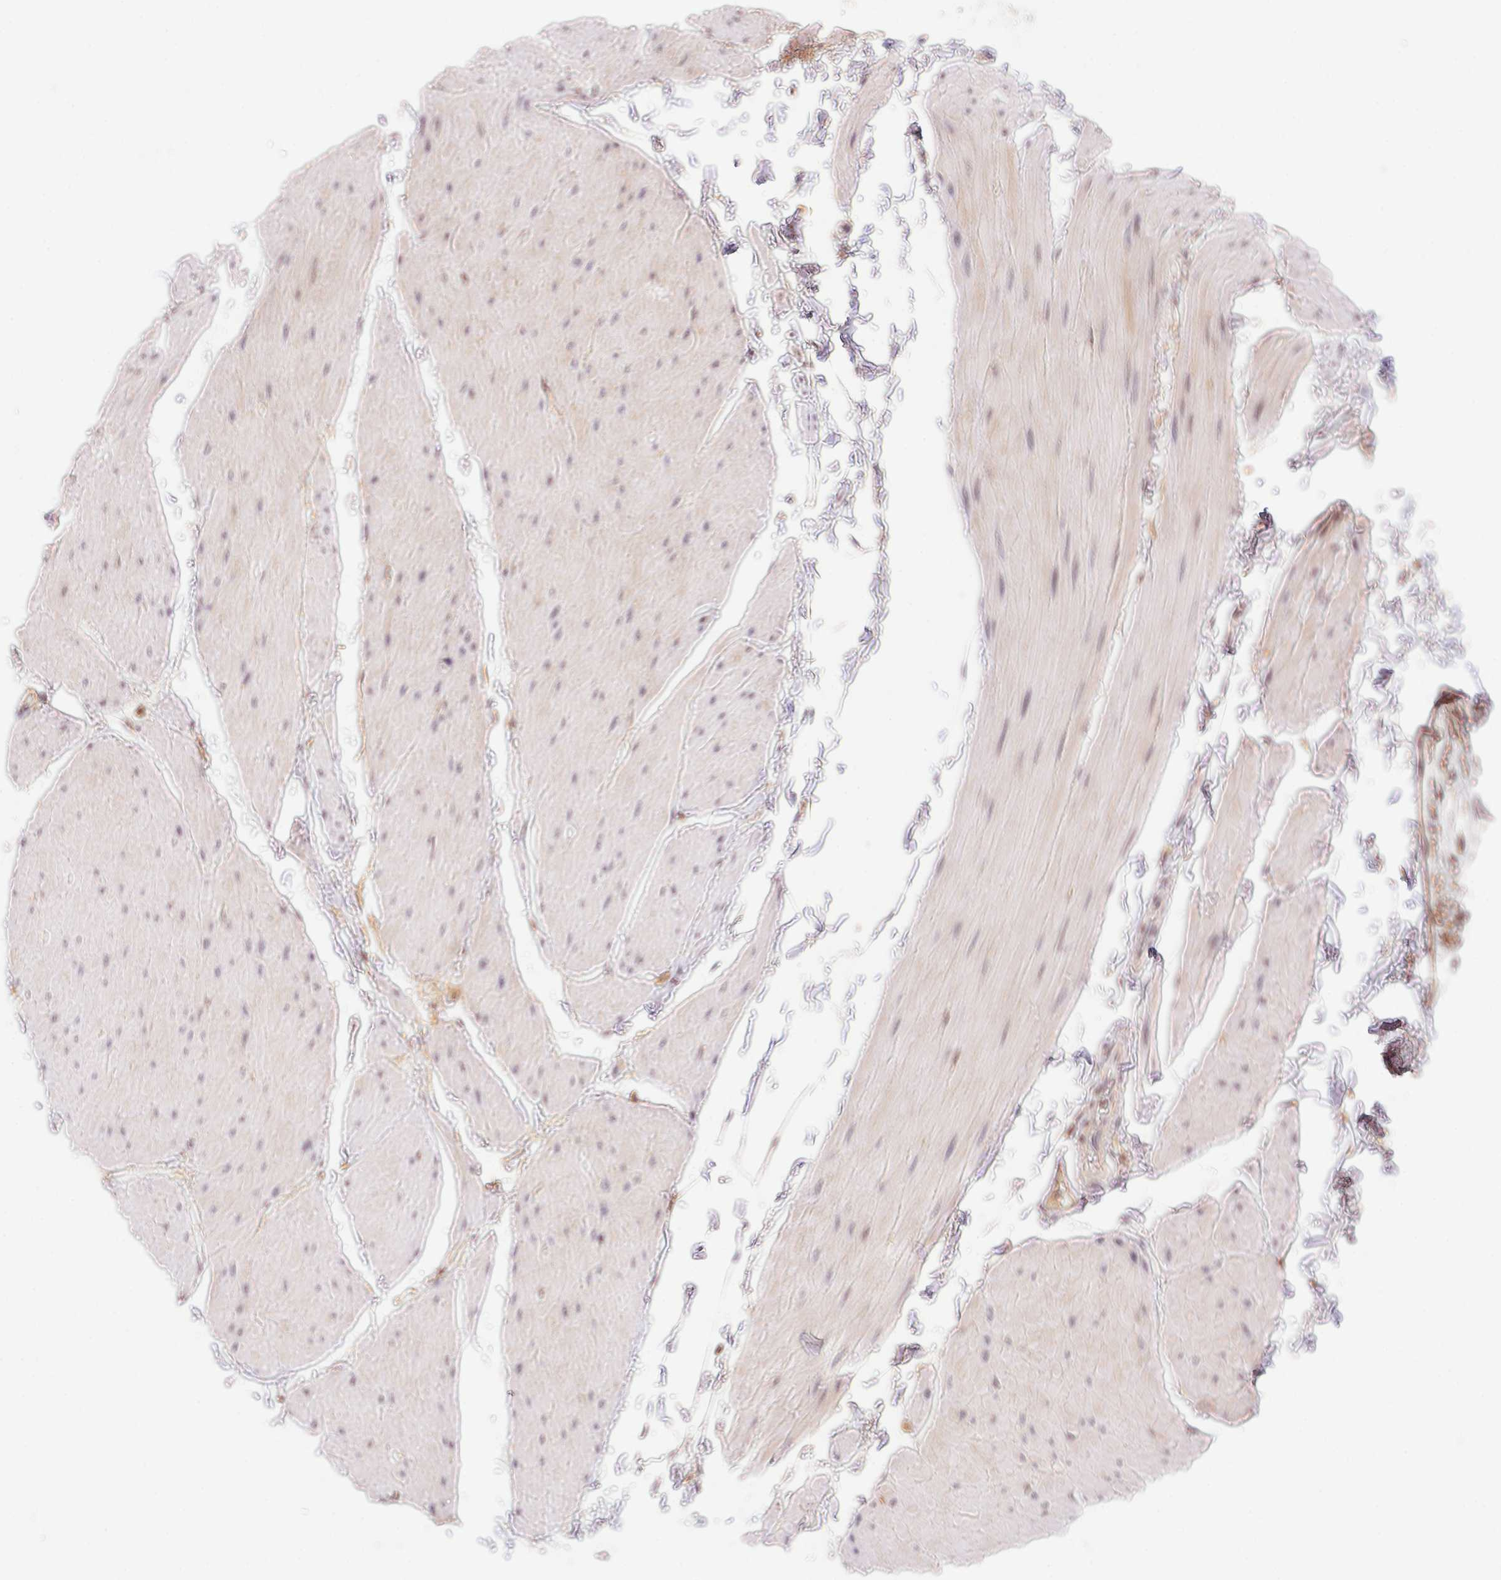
{"staining": {"intensity": "negative", "quantity": "none", "location": "none"}, "tissue": "adipose tissue", "cell_type": "Adipocytes", "image_type": "normal", "snomed": [{"axis": "morphology", "description": "Normal tissue, NOS"}, {"axis": "topography", "description": "Smooth muscle"}, {"axis": "topography", "description": "Peripheral nerve tissue"}], "caption": "Immunohistochemical staining of benign human adipose tissue reveals no significant expression in adipocytes. (Brightfield microscopy of DAB (3,3'-diaminobenzidine) IHC at high magnification).", "gene": "SLC52A2", "patient": {"sex": "male", "age": 58}}